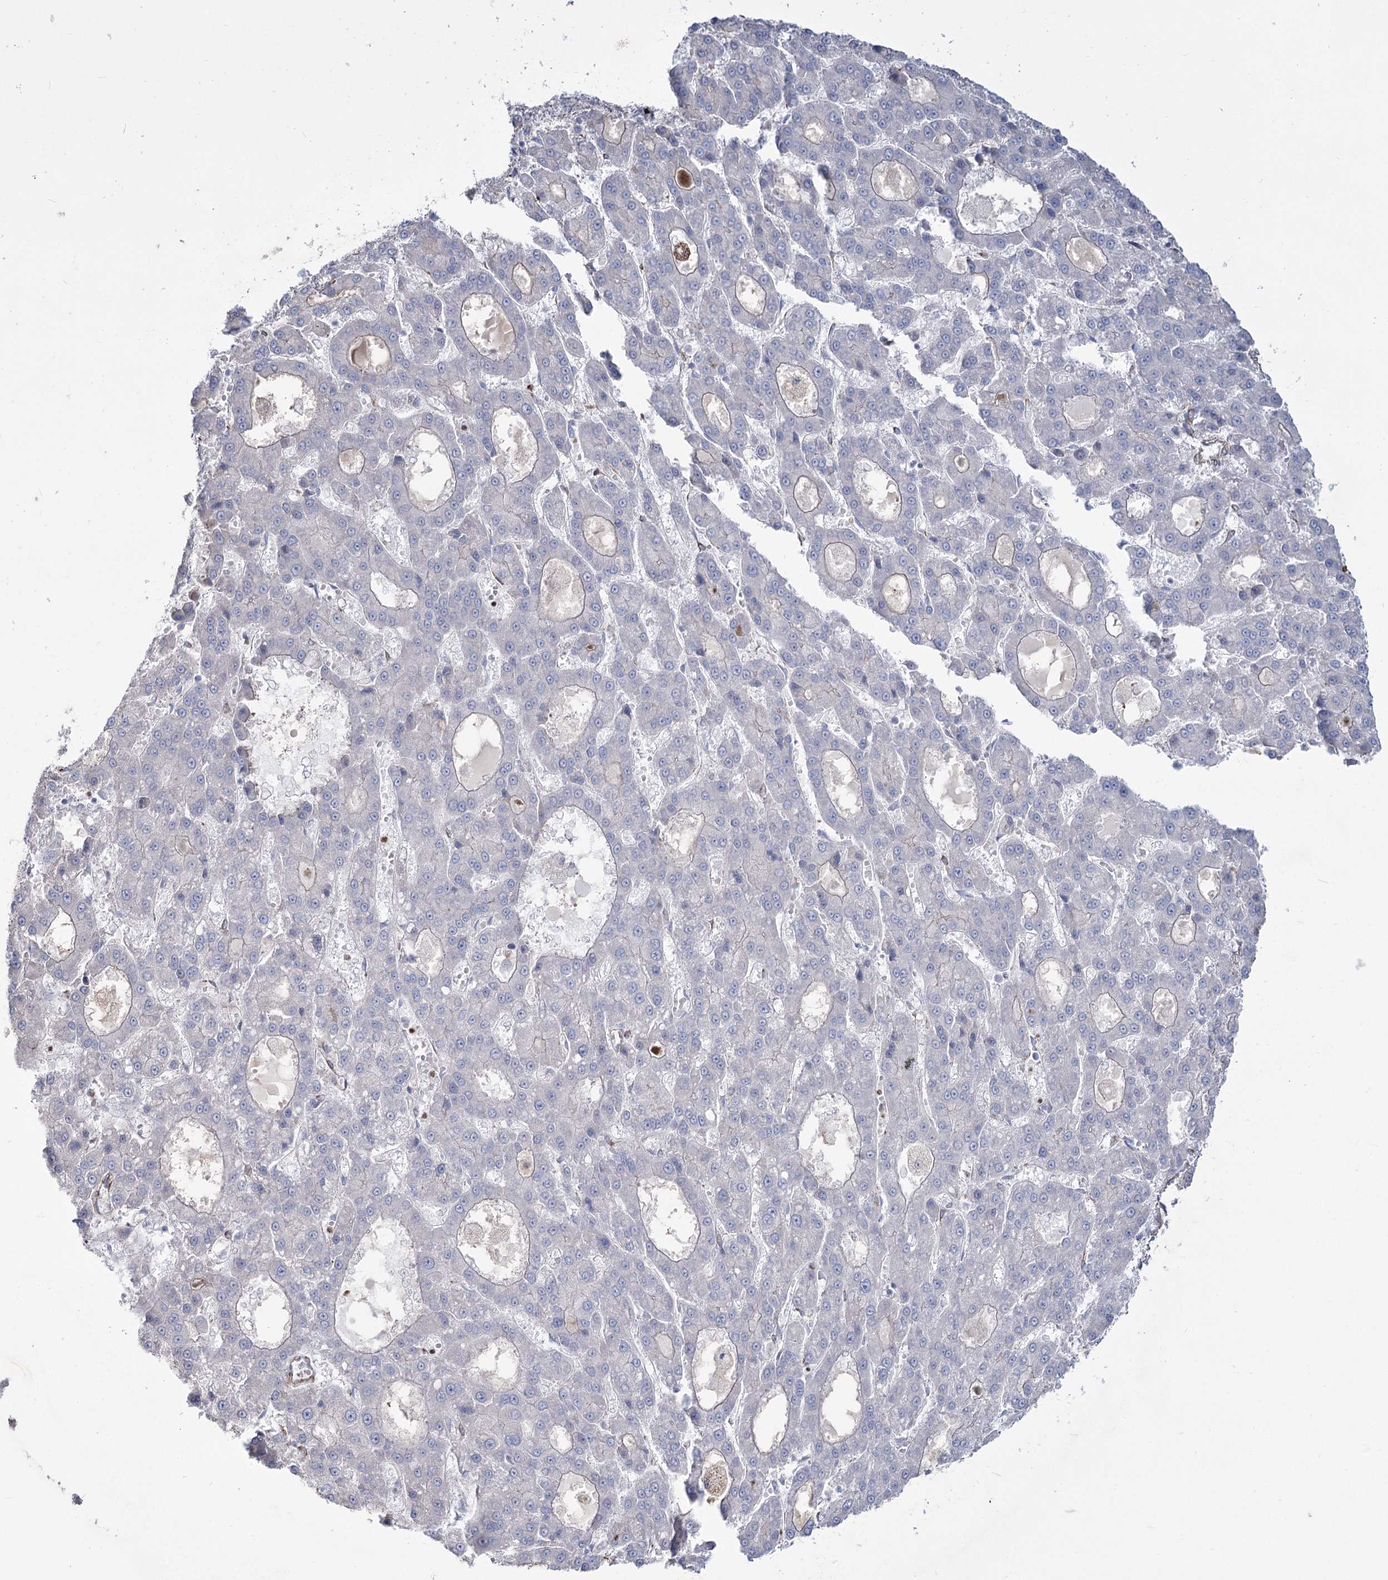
{"staining": {"intensity": "negative", "quantity": "none", "location": "none"}, "tissue": "liver cancer", "cell_type": "Tumor cells", "image_type": "cancer", "snomed": [{"axis": "morphology", "description": "Carcinoma, Hepatocellular, NOS"}, {"axis": "topography", "description": "Liver"}], "caption": "The photomicrograph demonstrates no significant positivity in tumor cells of hepatocellular carcinoma (liver).", "gene": "ME3", "patient": {"sex": "male", "age": 70}}